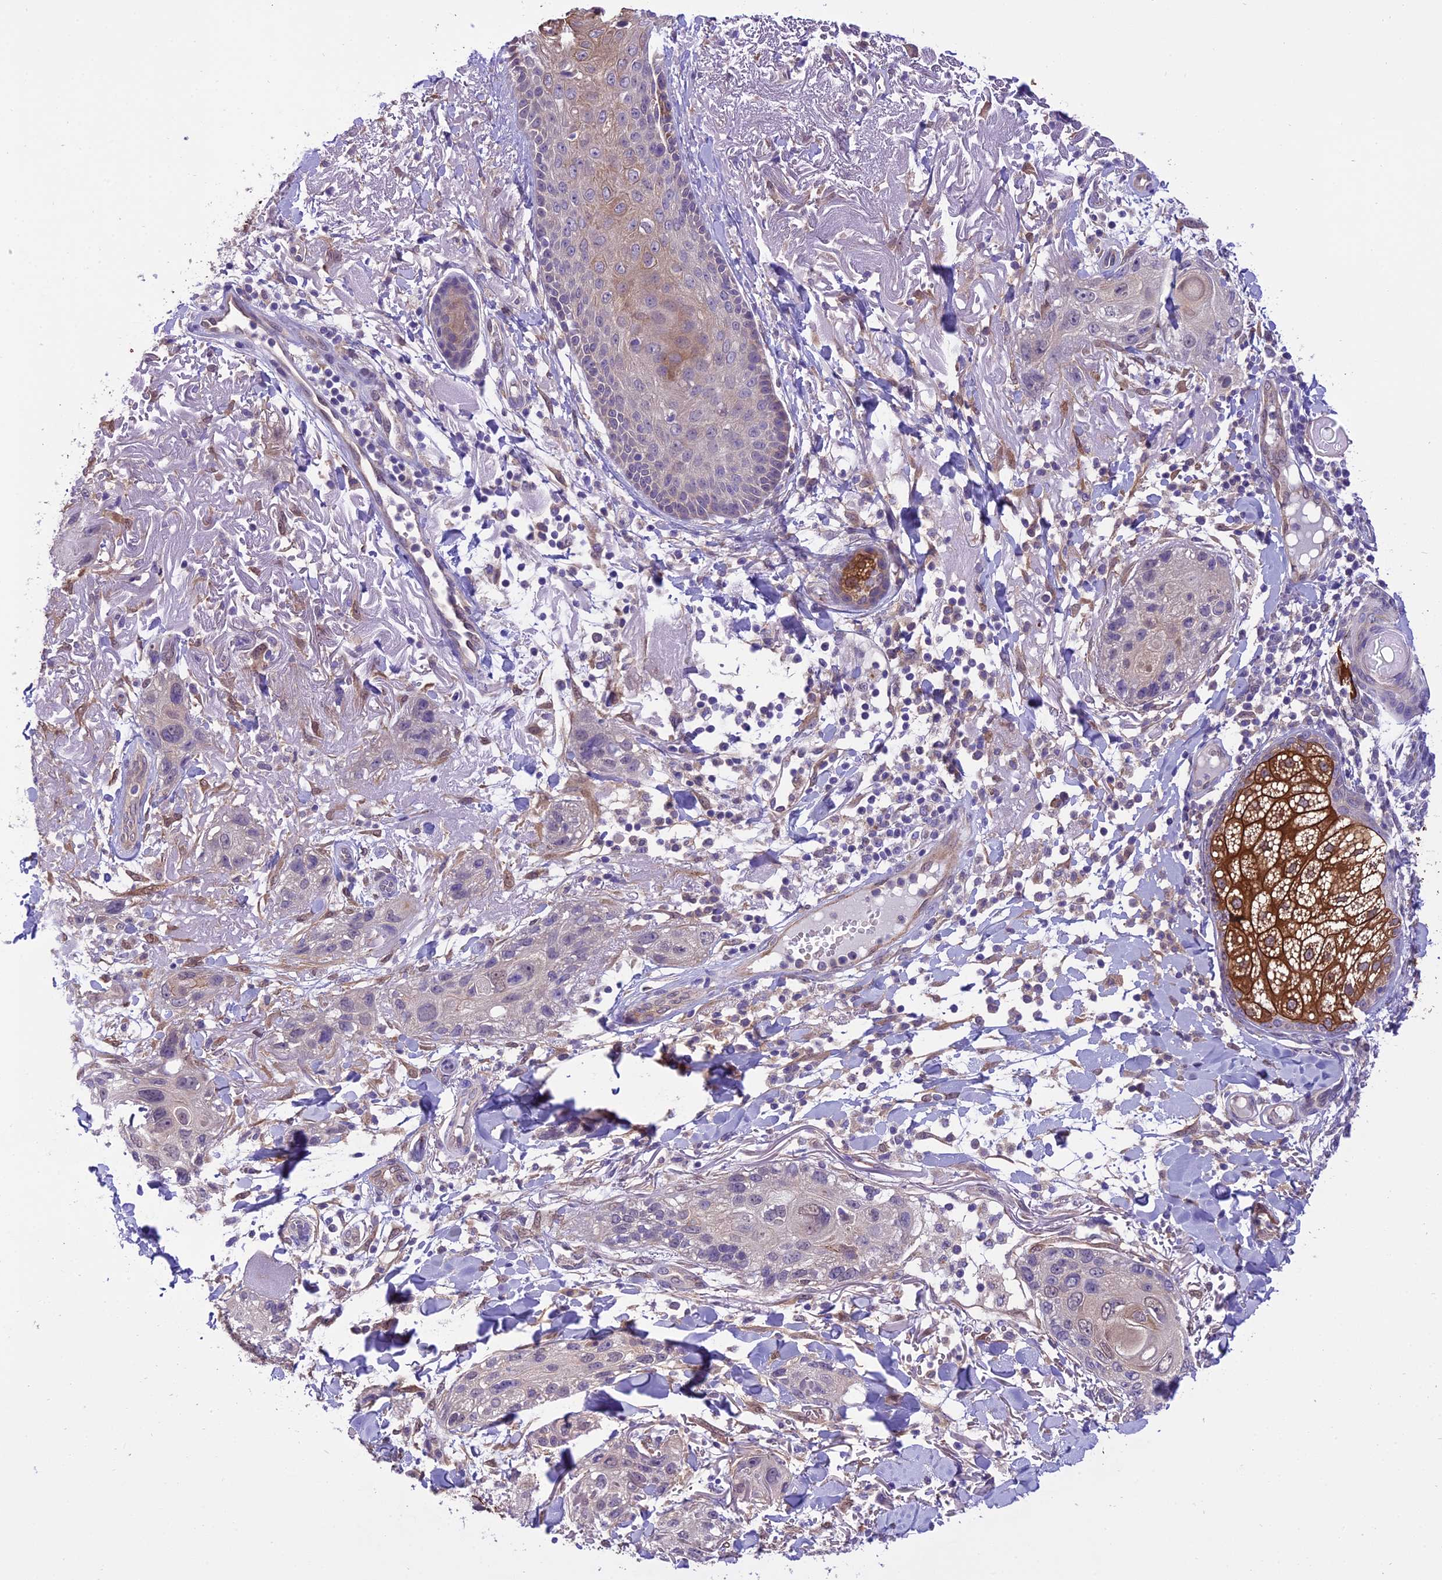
{"staining": {"intensity": "negative", "quantity": "none", "location": "none"}, "tissue": "skin cancer", "cell_type": "Tumor cells", "image_type": "cancer", "snomed": [{"axis": "morphology", "description": "Normal tissue, NOS"}, {"axis": "morphology", "description": "Squamous cell carcinoma, NOS"}, {"axis": "topography", "description": "Skin"}], "caption": "The image displays no staining of tumor cells in skin cancer (squamous cell carcinoma). Nuclei are stained in blue.", "gene": "BORCS6", "patient": {"sex": "male", "age": 72}}